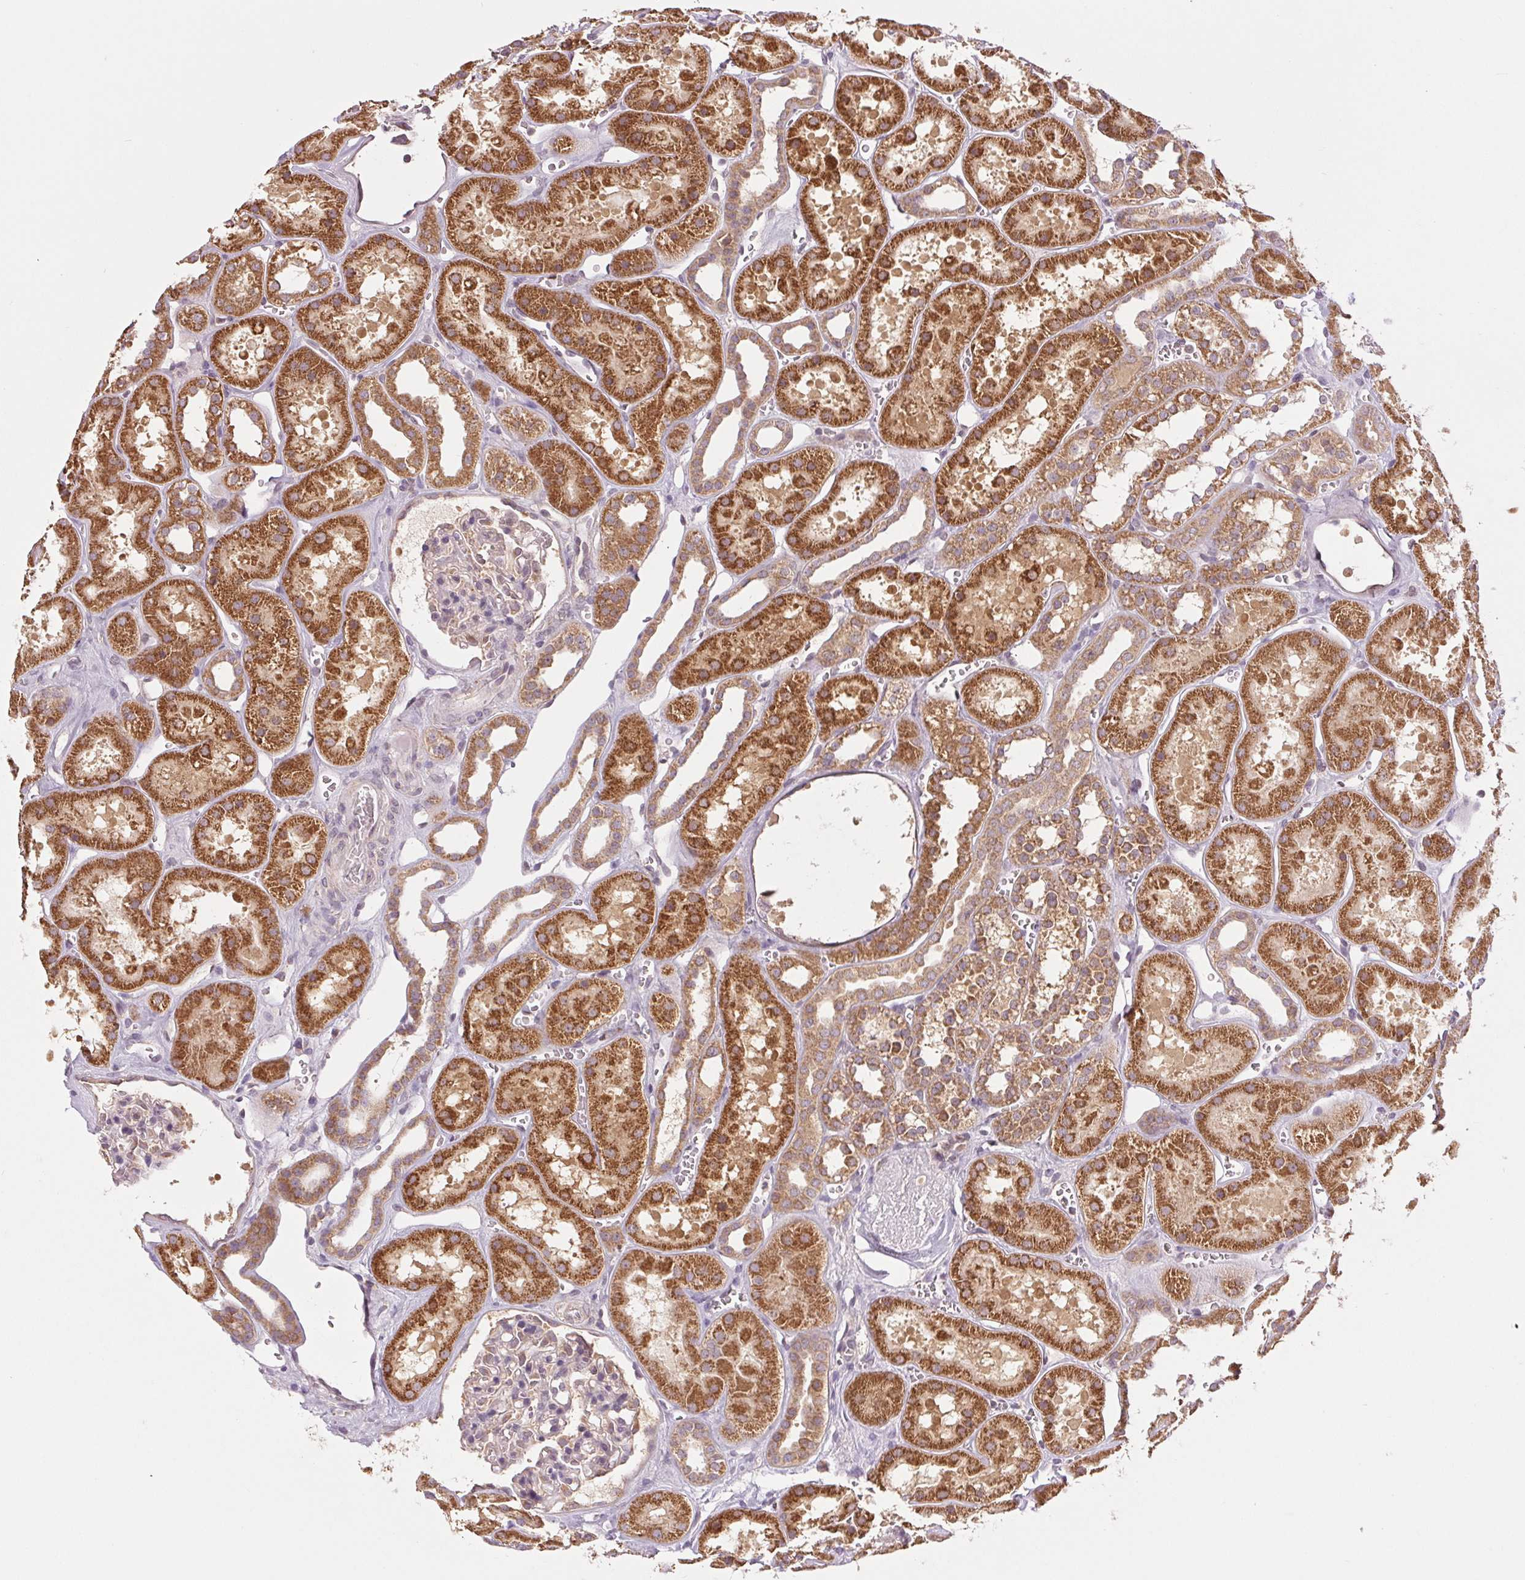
{"staining": {"intensity": "weak", "quantity": "<25%", "location": "cytoplasmic/membranous"}, "tissue": "kidney", "cell_type": "Cells in glomeruli", "image_type": "normal", "snomed": [{"axis": "morphology", "description": "Normal tissue, NOS"}, {"axis": "topography", "description": "Kidney"}], "caption": "IHC photomicrograph of normal kidney stained for a protein (brown), which exhibits no positivity in cells in glomeruli. (DAB (3,3'-diaminobenzidine) immunohistochemistry (IHC), high magnification).", "gene": "MAP3K5", "patient": {"sex": "female", "age": 41}}